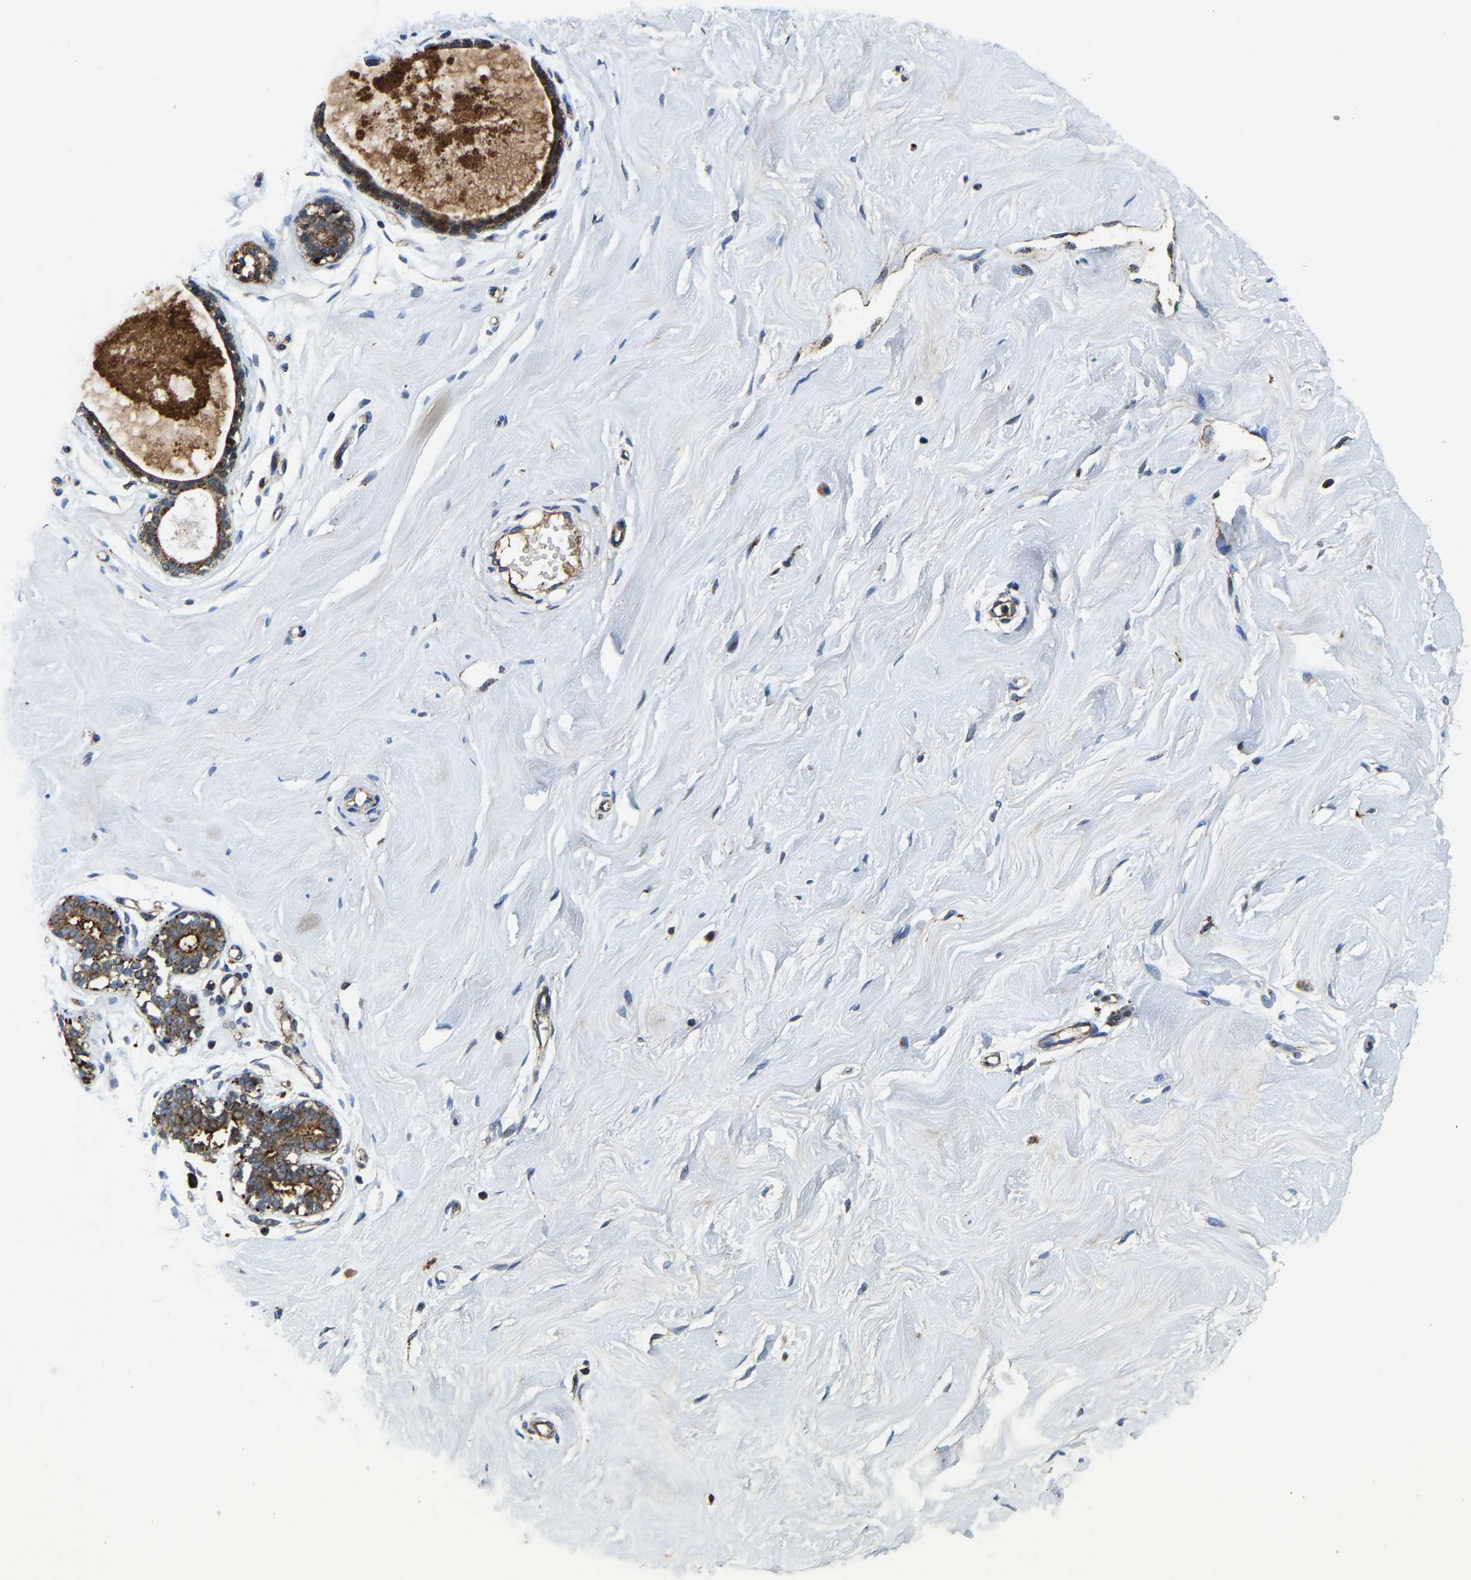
{"staining": {"intensity": "negative", "quantity": "none", "location": "none"}, "tissue": "breast", "cell_type": "Adipocytes", "image_type": "normal", "snomed": [{"axis": "morphology", "description": "Normal tissue, NOS"}, {"axis": "topography", "description": "Breast"}], "caption": "The photomicrograph exhibits no staining of adipocytes in unremarkable breast. The staining is performed using DAB brown chromogen with nuclei counter-stained in using hematoxylin.", "gene": "DPP7", "patient": {"sex": "female", "age": 23}}